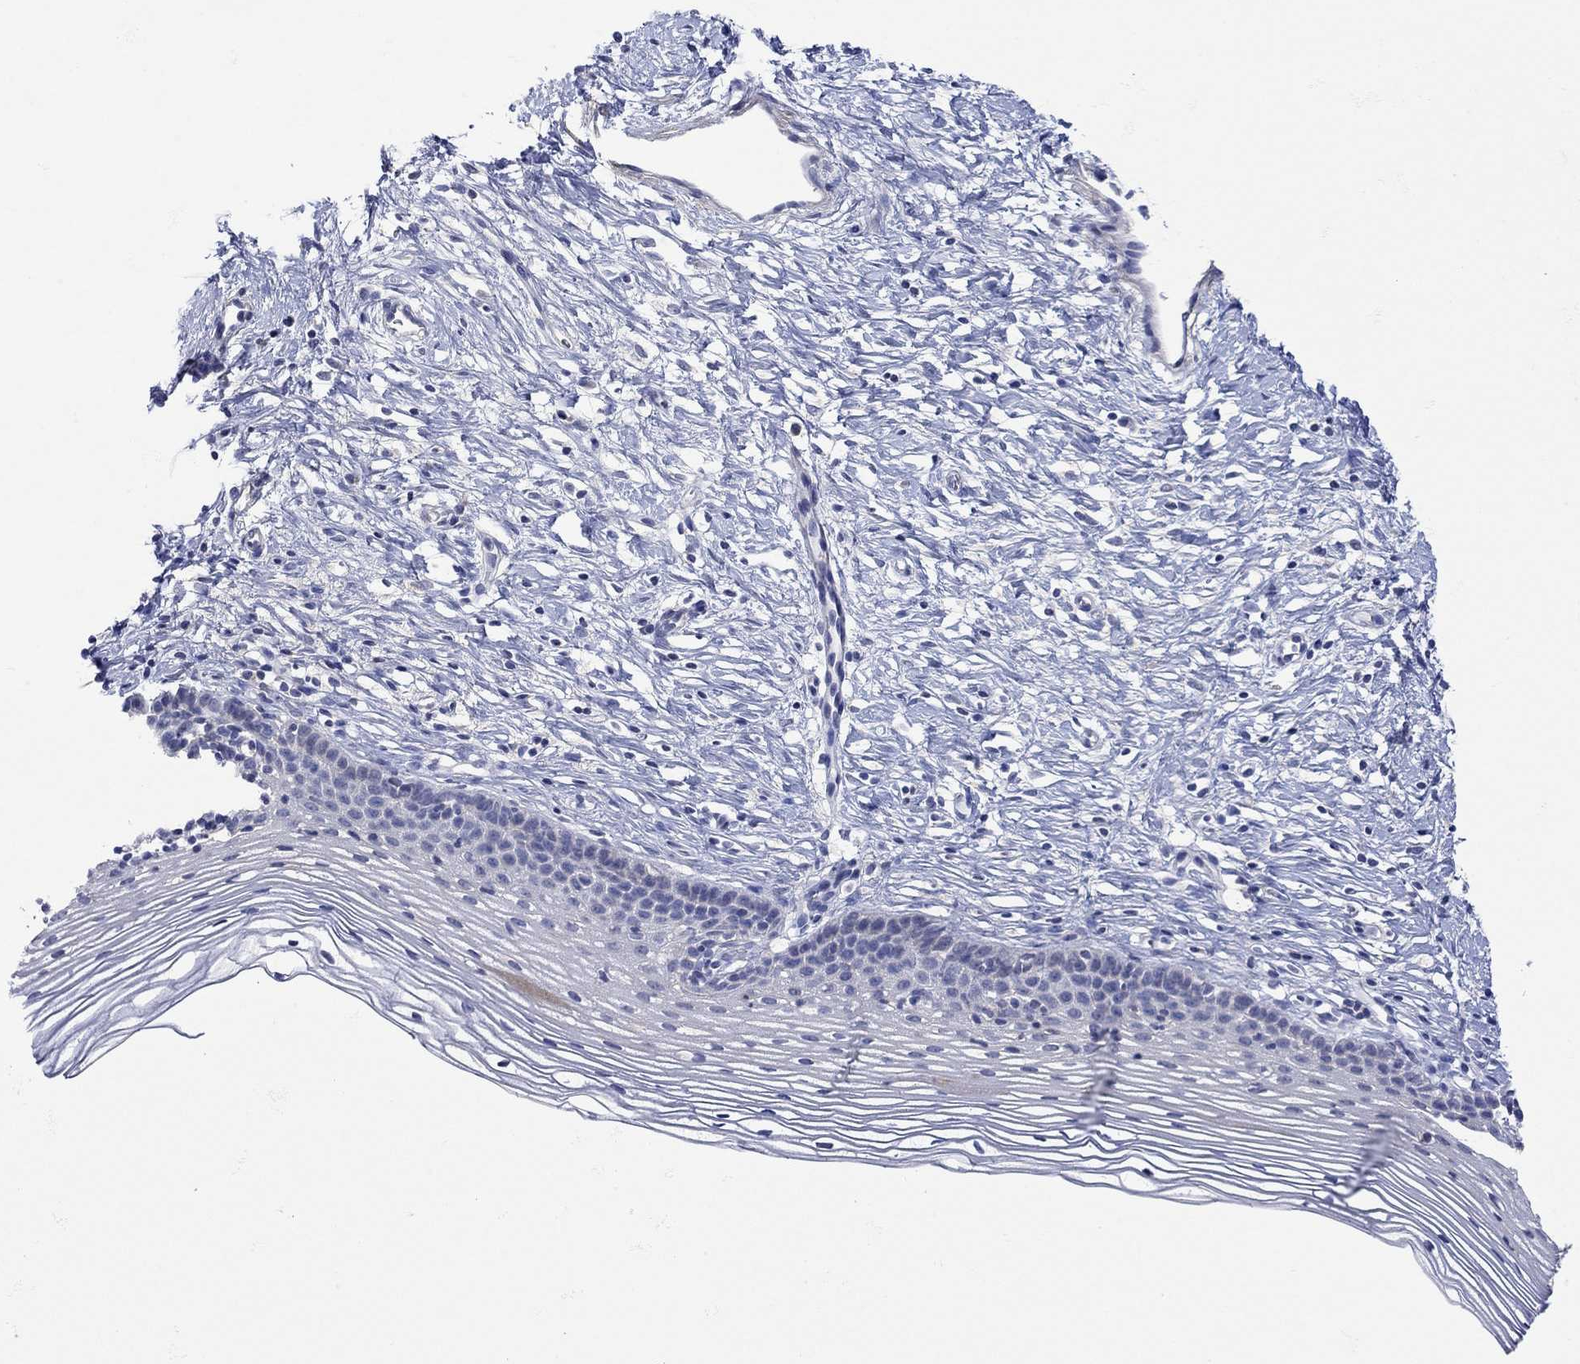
{"staining": {"intensity": "negative", "quantity": "none", "location": "none"}, "tissue": "cervix", "cell_type": "Glandular cells", "image_type": "normal", "snomed": [{"axis": "morphology", "description": "Normal tissue, NOS"}, {"axis": "topography", "description": "Cervix"}], "caption": "Immunohistochemical staining of unremarkable human cervix displays no significant positivity in glandular cells. (IHC, brightfield microscopy, high magnification).", "gene": "MSI1", "patient": {"sex": "female", "age": 39}}